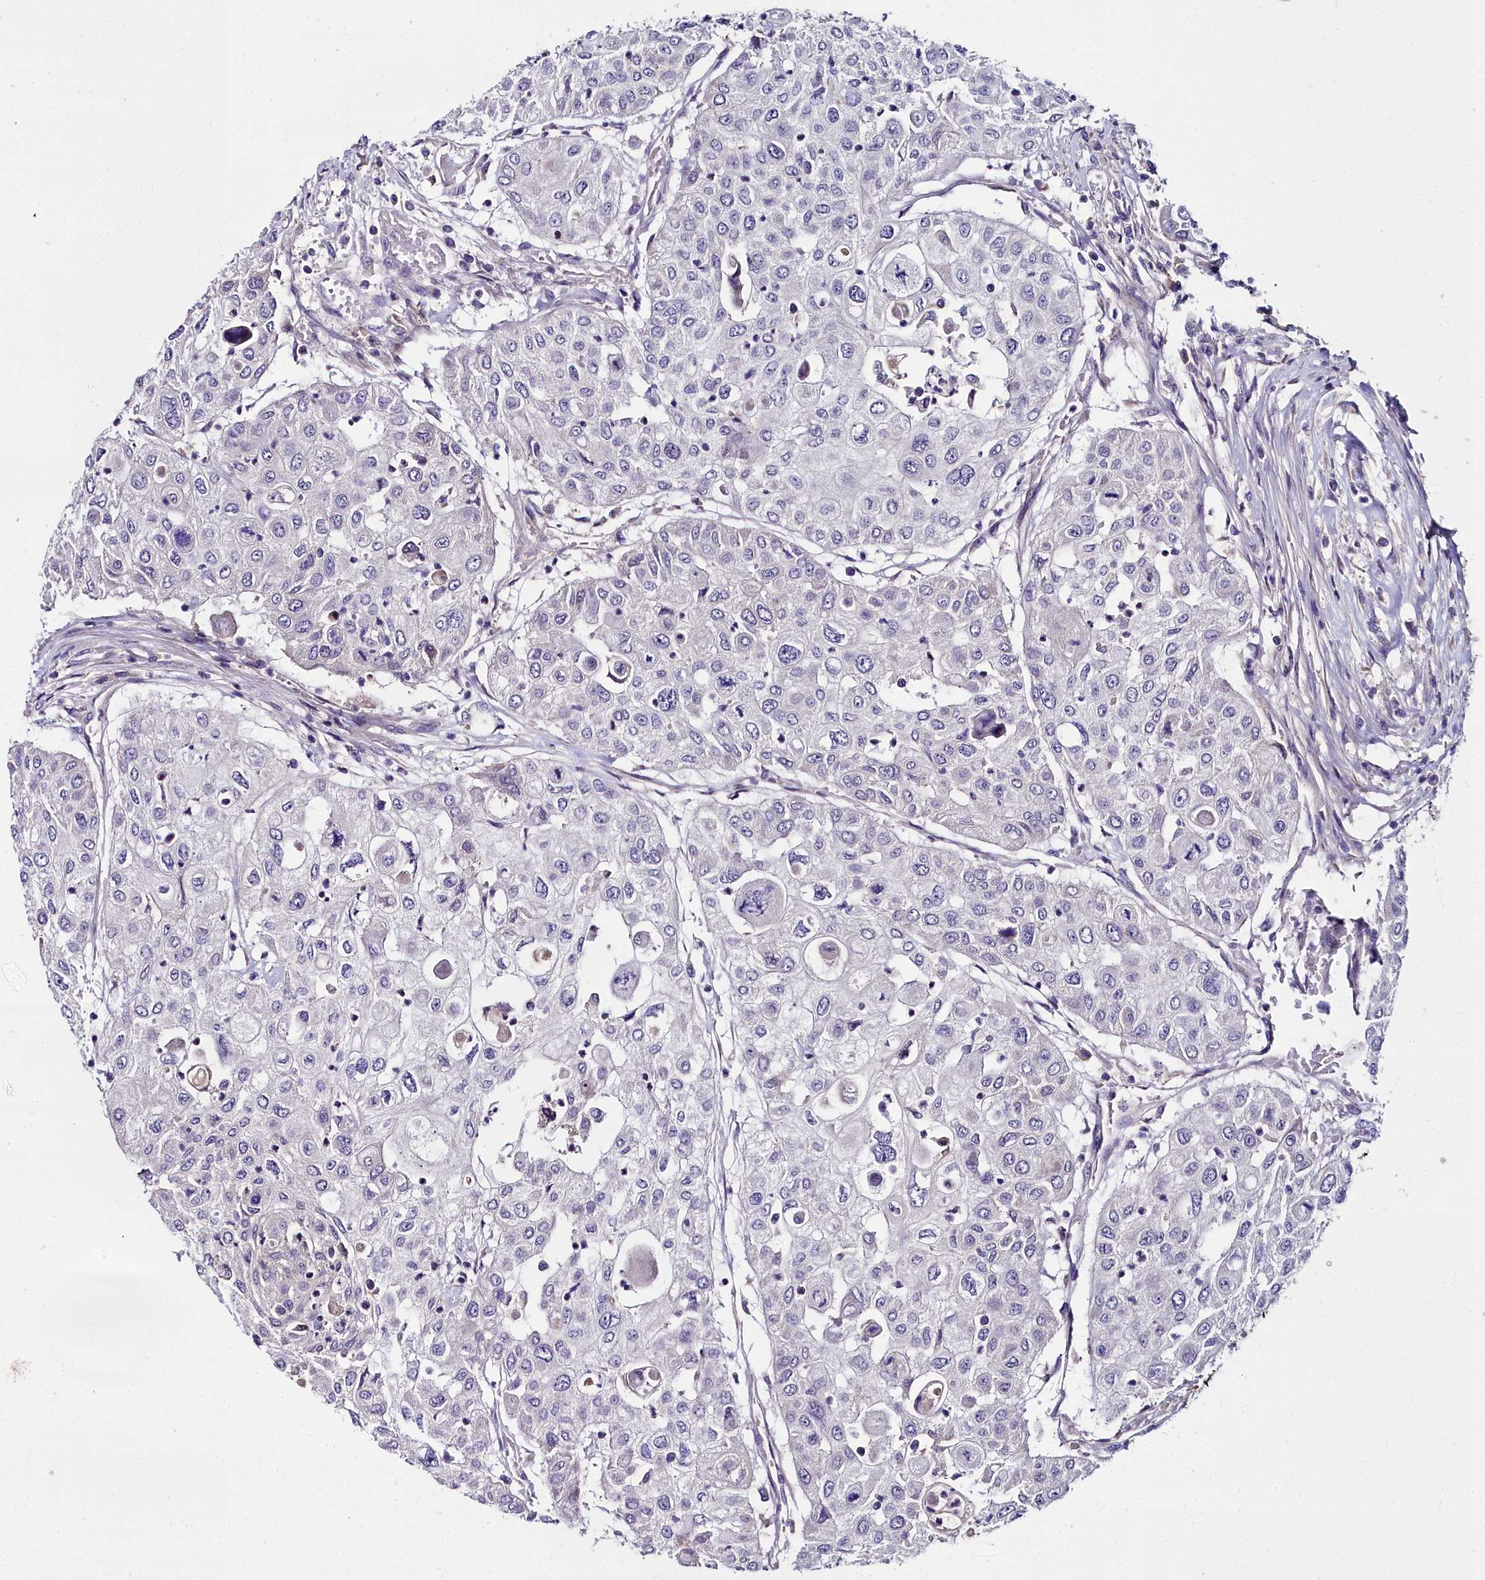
{"staining": {"intensity": "negative", "quantity": "none", "location": "none"}, "tissue": "urothelial cancer", "cell_type": "Tumor cells", "image_type": "cancer", "snomed": [{"axis": "morphology", "description": "Urothelial carcinoma, High grade"}, {"axis": "topography", "description": "Urinary bladder"}], "caption": "This histopathology image is of urothelial cancer stained with immunohistochemistry (IHC) to label a protein in brown with the nuclei are counter-stained blue. There is no expression in tumor cells.", "gene": "NT5M", "patient": {"sex": "female", "age": 79}}